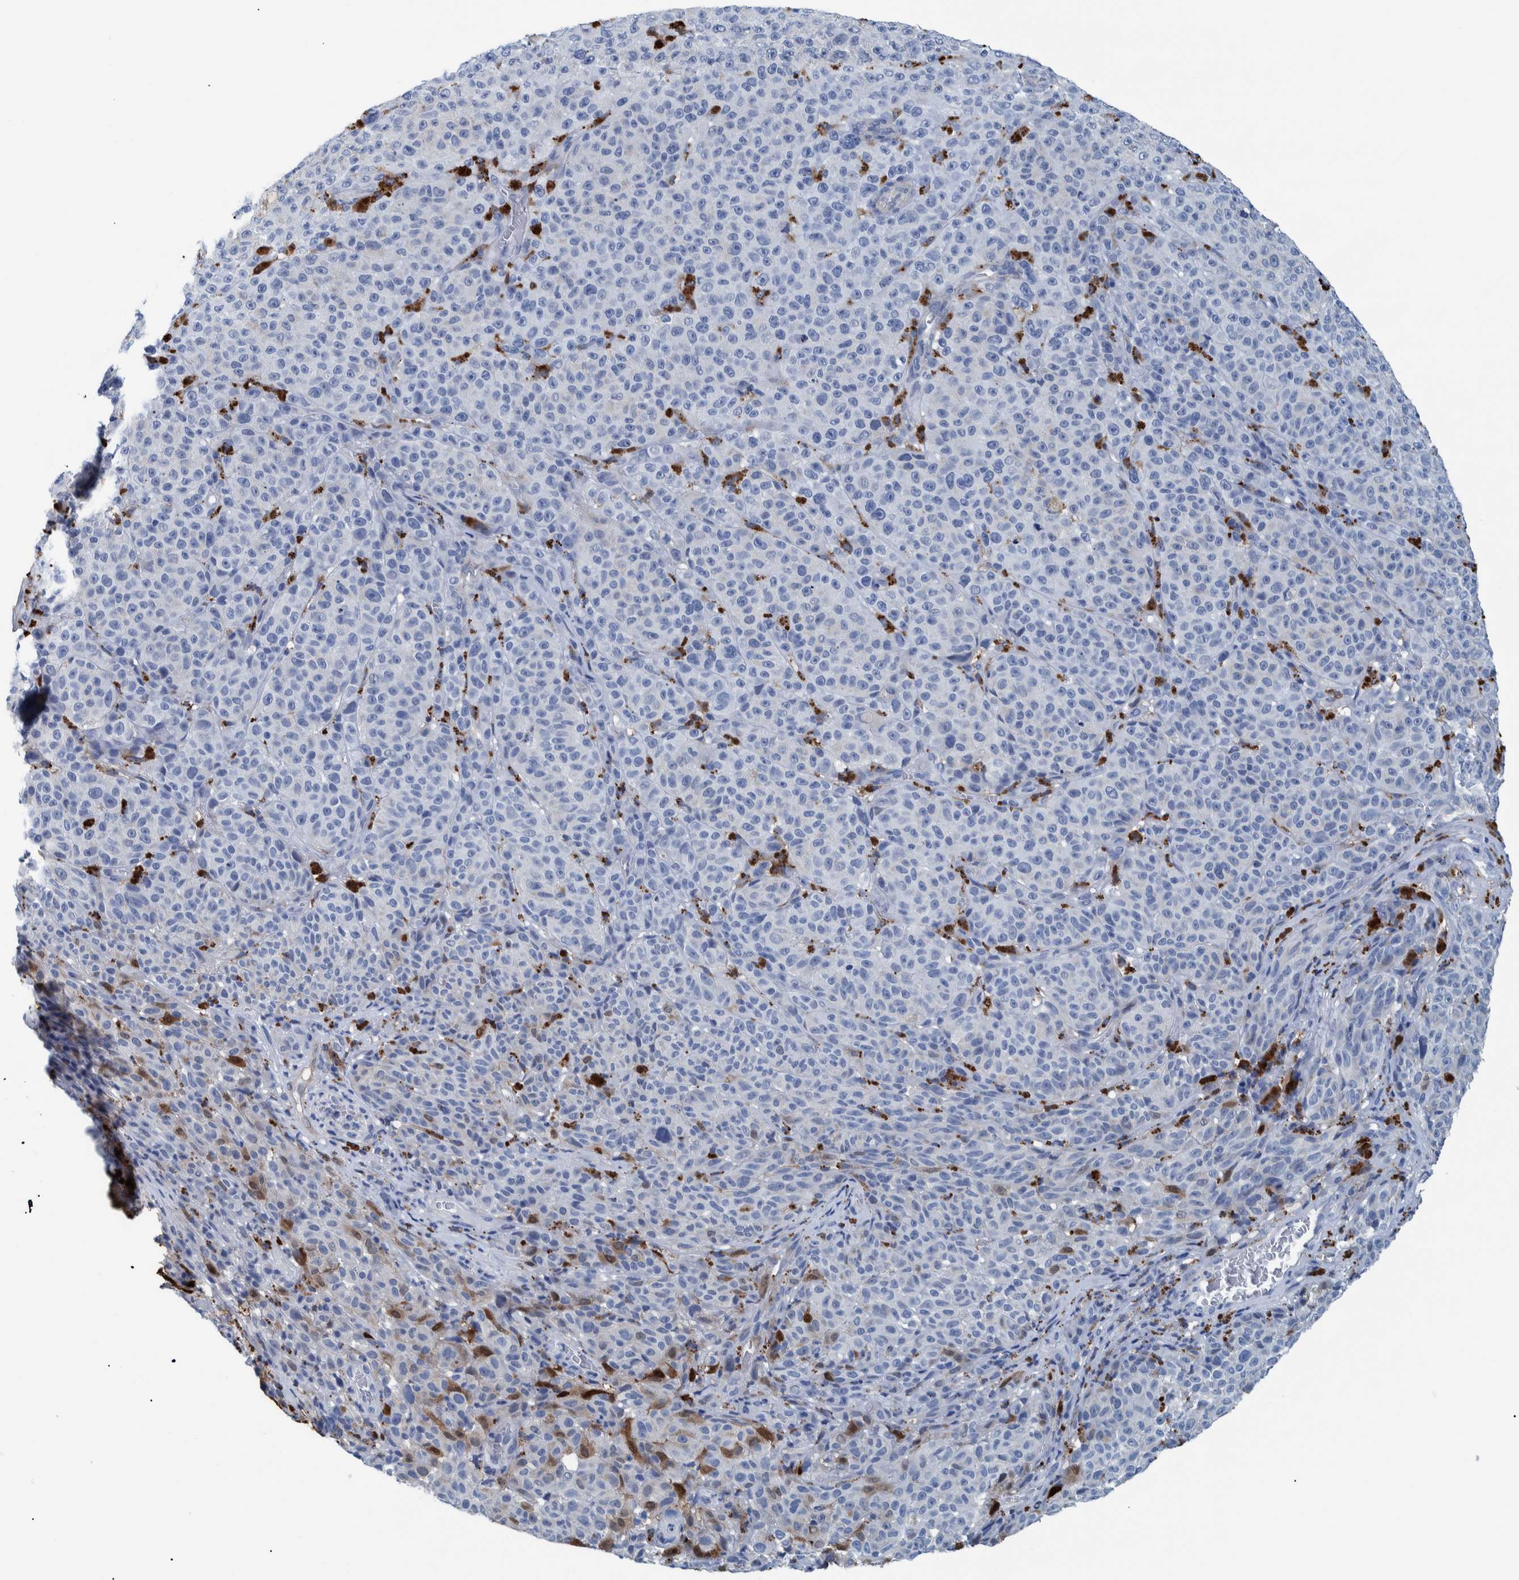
{"staining": {"intensity": "negative", "quantity": "none", "location": "none"}, "tissue": "melanoma", "cell_type": "Tumor cells", "image_type": "cancer", "snomed": [{"axis": "morphology", "description": "Malignant melanoma, NOS"}, {"axis": "topography", "description": "Skin"}], "caption": "Immunohistochemical staining of malignant melanoma reveals no significant positivity in tumor cells. (Brightfield microscopy of DAB immunohistochemistry (IHC) at high magnification).", "gene": "IDO1", "patient": {"sex": "female", "age": 82}}